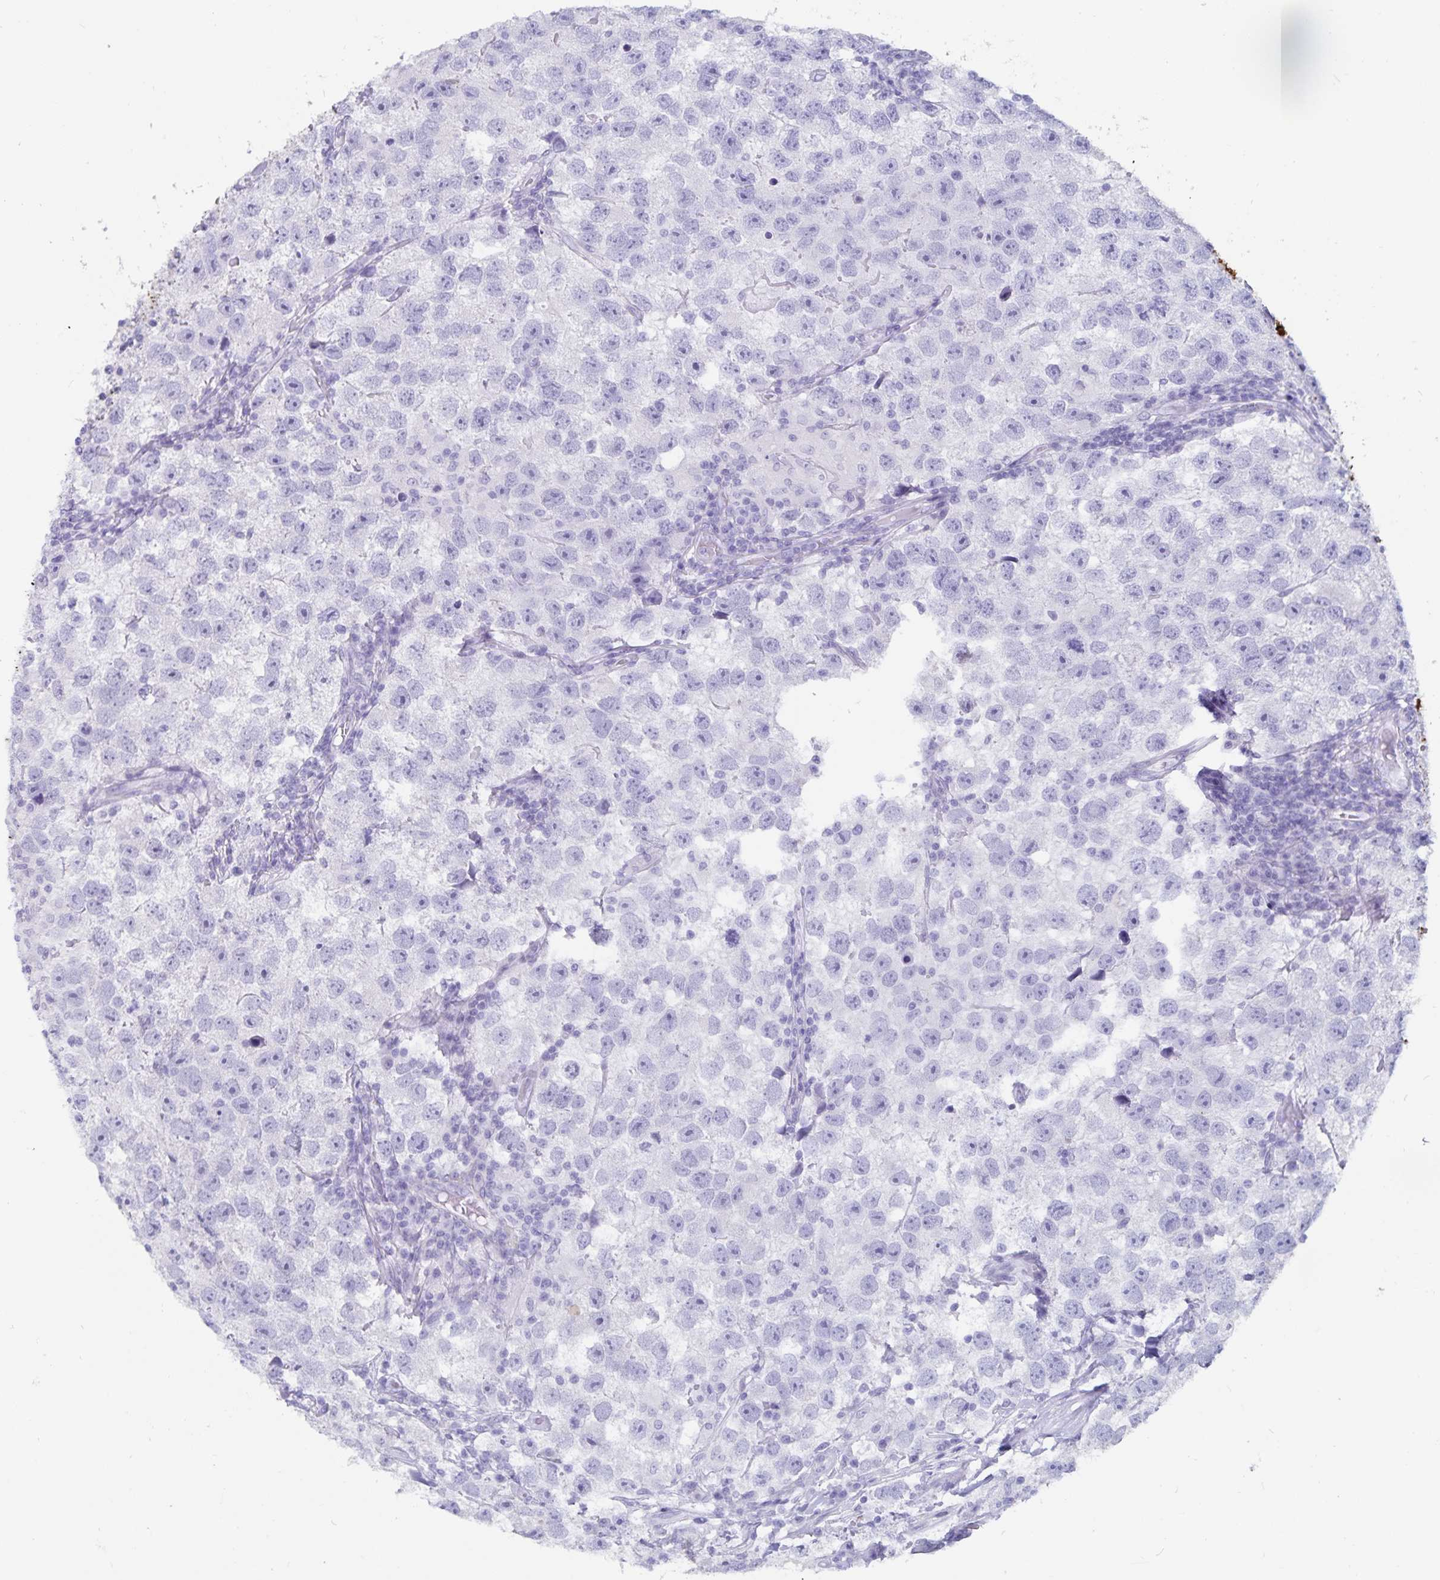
{"staining": {"intensity": "negative", "quantity": "none", "location": "none"}, "tissue": "testis cancer", "cell_type": "Tumor cells", "image_type": "cancer", "snomed": [{"axis": "morphology", "description": "Seminoma, NOS"}, {"axis": "topography", "description": "Testis"}], "caption": "Immunohistochemistry micrograph of neoplastic tissue: seminoma (testis) stained with DAB displays no significant protein positivity in tumor cells.", "gene": "GPR137", "patient": {"sex": "male", "age": 26}}